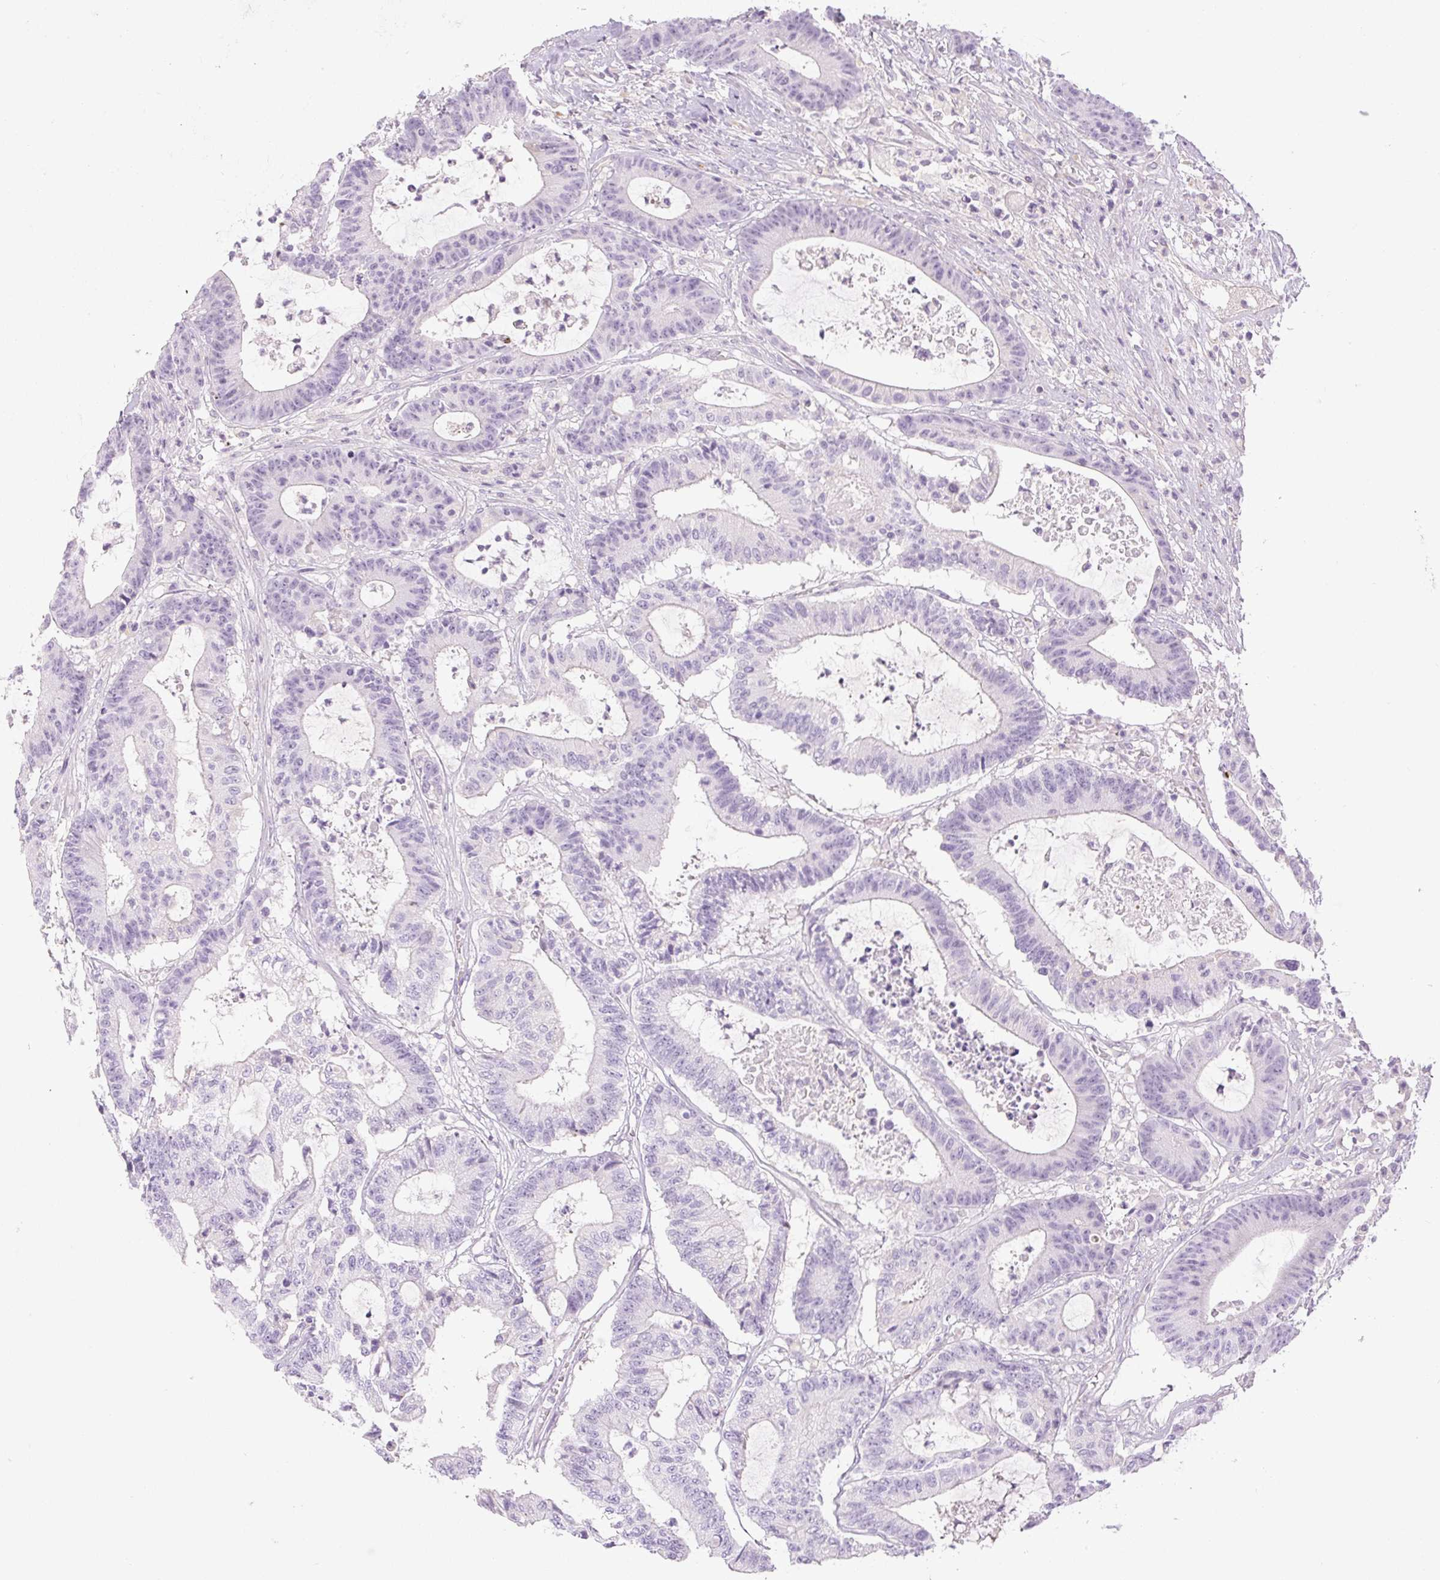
{"staining": {"intensity": "negative", "quantity": "none", "location": "none"}, "tissue": "colorectal cancer", "cell_type": "Tumor cells", "image_type": "cancer", "snomed": [{"axis": "morphology", "description": "Adenocarcinoma, NOS"}, {"axis": "topography", "description": "Colon"}], "caption": "Immunohistochemistry (IHC) photomicrograph of human colorectal cancer stained for a protein (brown), which exhibits no staining in tumor cells.", "gene": "MIA2", "patient": {"sex": "female", "age": 84}}